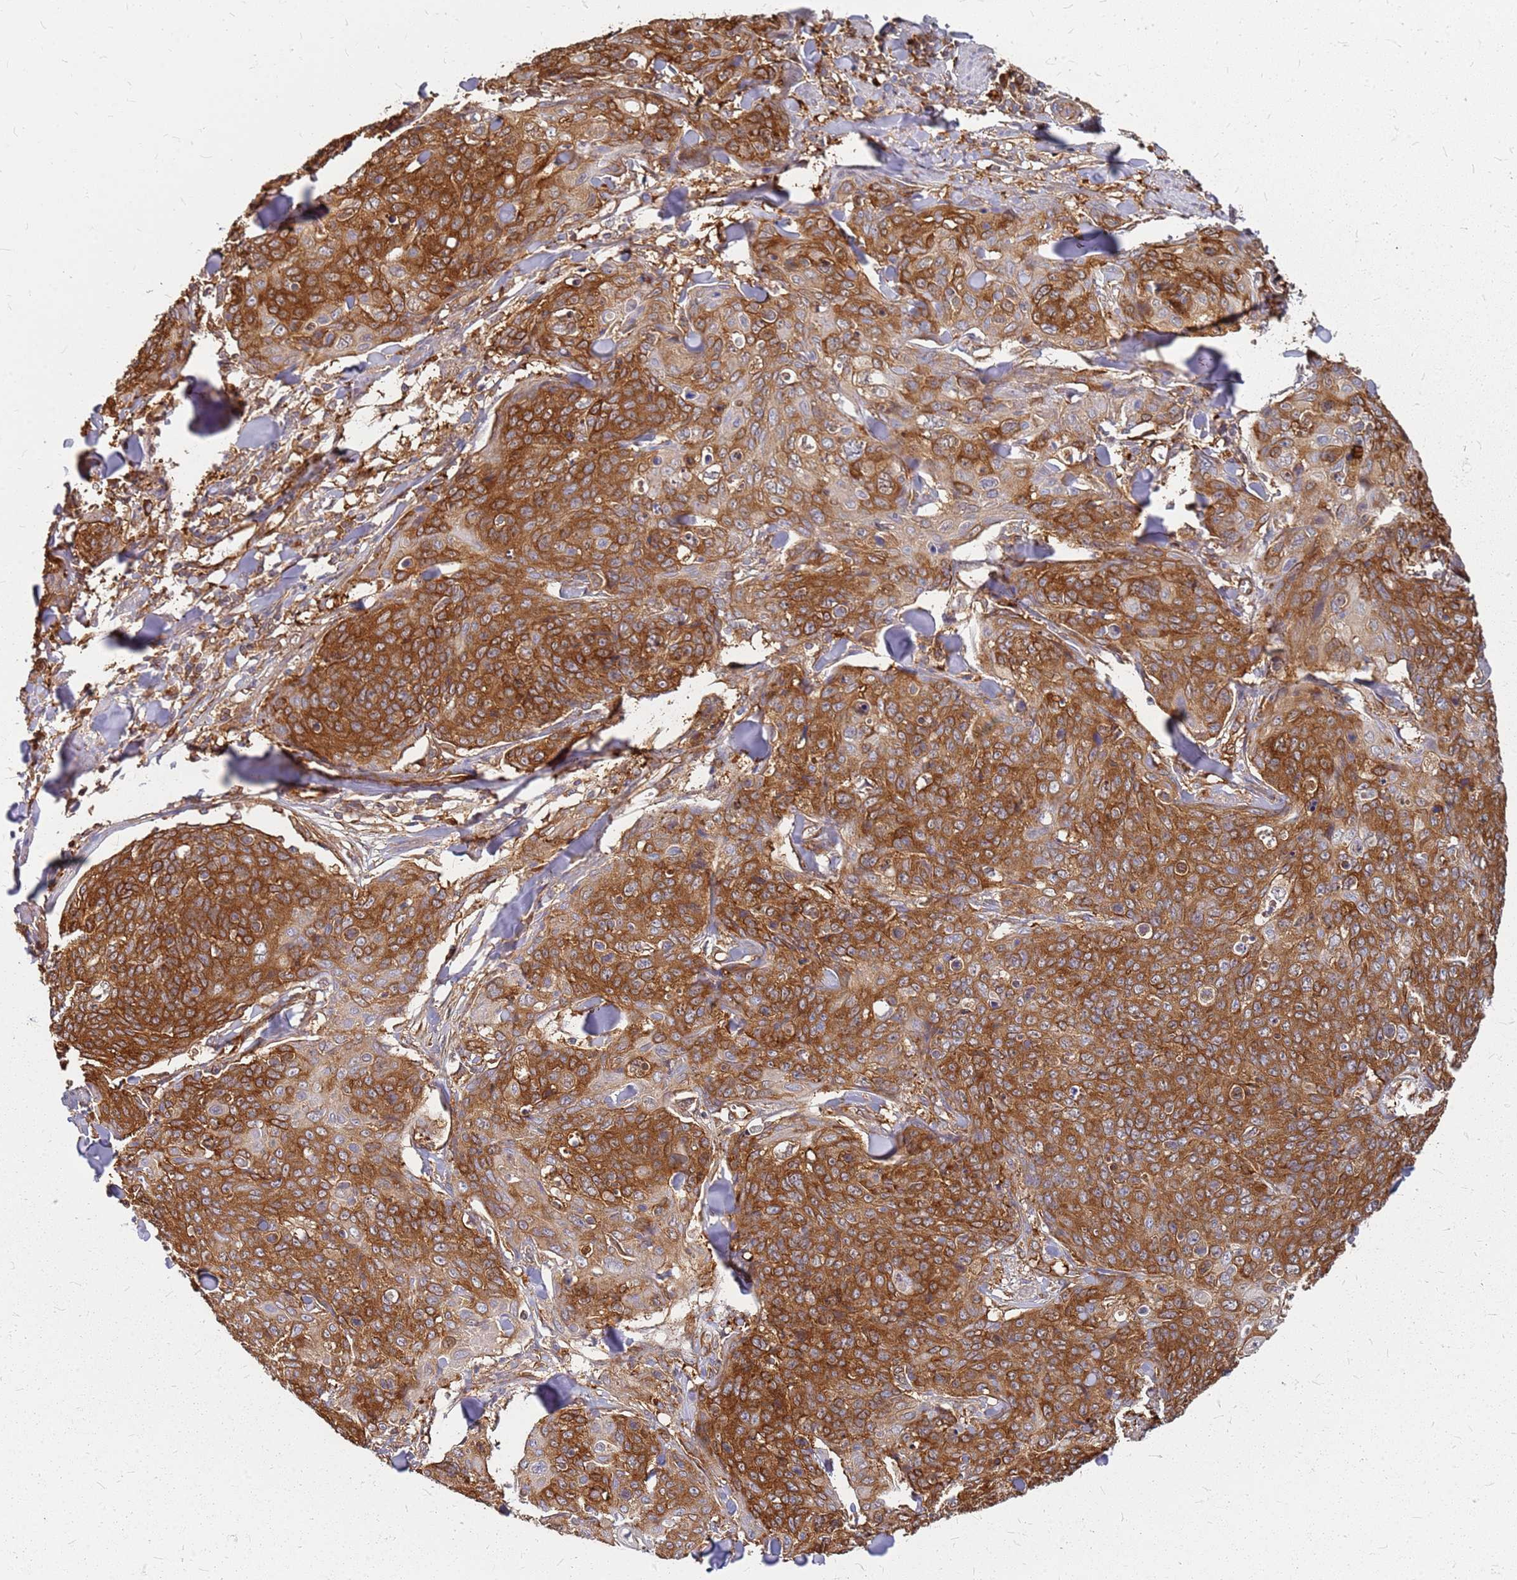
{"staining": {"intensity": "strong", "quantity": ">75%", "location": "cytoplasmic/membranous"}, "tissue": "skin cancer", "cell_type": "Tumor cells", "image_type": "cancer", "snomed": [{"axis": "morphology", "description": "Squamous cell carcinoma, NOS"}, {"axis": "topography", "description": "Skin"}, {"axis": "topography", "description": "Vulva"}], "caption": "A histopathology image showing strong cytoplasmic/membranous expression in about >75% of tumor cells in squamous cell carcinoma (skin), as visualized by brown immunohistochemical staining.", "gene": "HDX", "patient": {"sex": "female", "age": 85}}